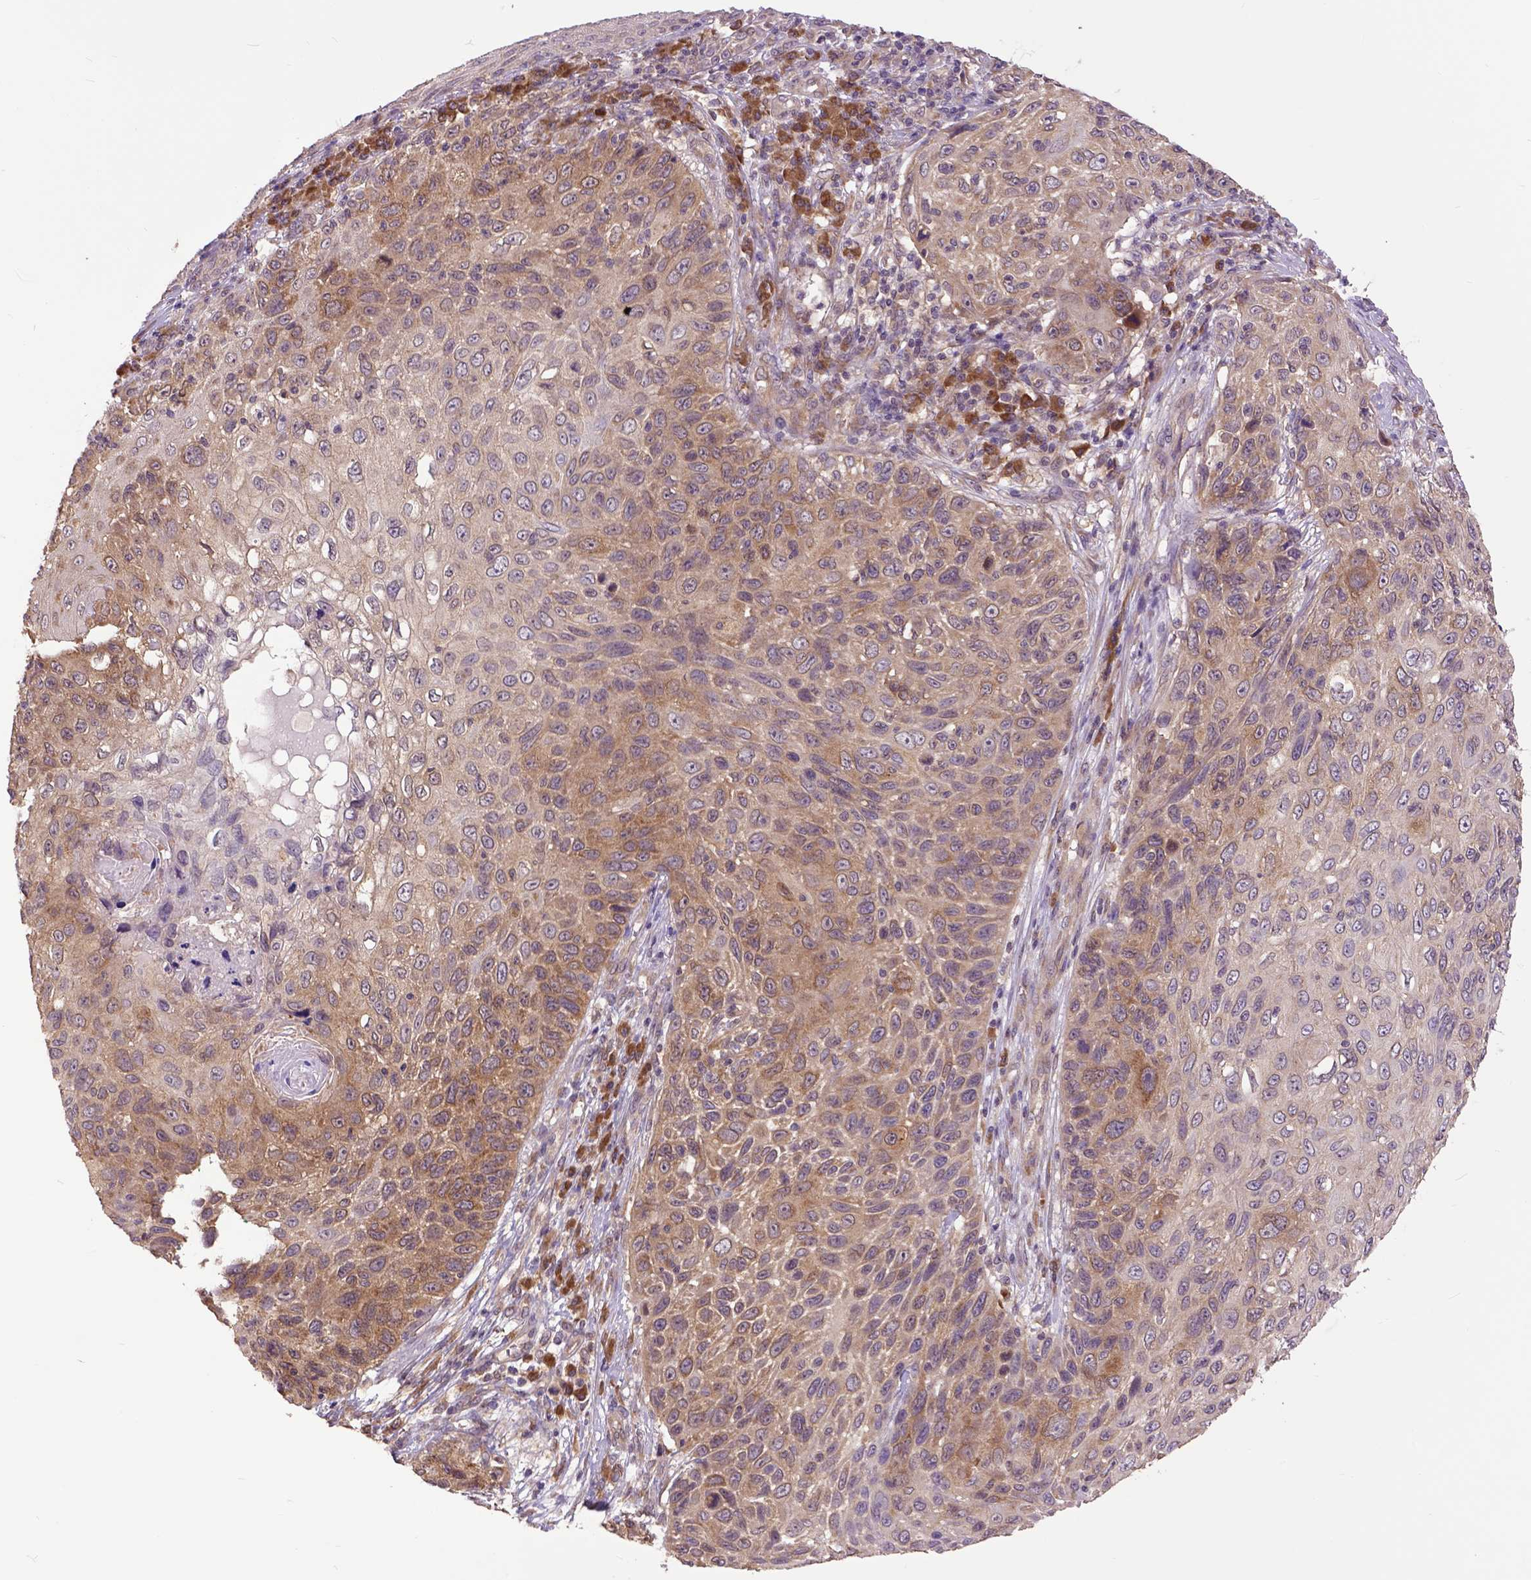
{"staining": {"intensity": "moderate", "quantity": ">75%", "location": "cytoplasmic/membranous"}, "tissue": "skin cancer", "cell_type": "Tumor cells", "image_type": "cancer", "snomed": [{"axis": "morphology", "description": "Squamous cell carcinoma, NOS"}, {"axis": "topography", "description": "Skin"}], "caption": "Protein expression analysis of human skin cancer reveals moderate cytoplasmic/membranous positivity in about >75% of tumor cells.", "gene": "ARL1", "patient": {"sex": "male", "age": 92}}